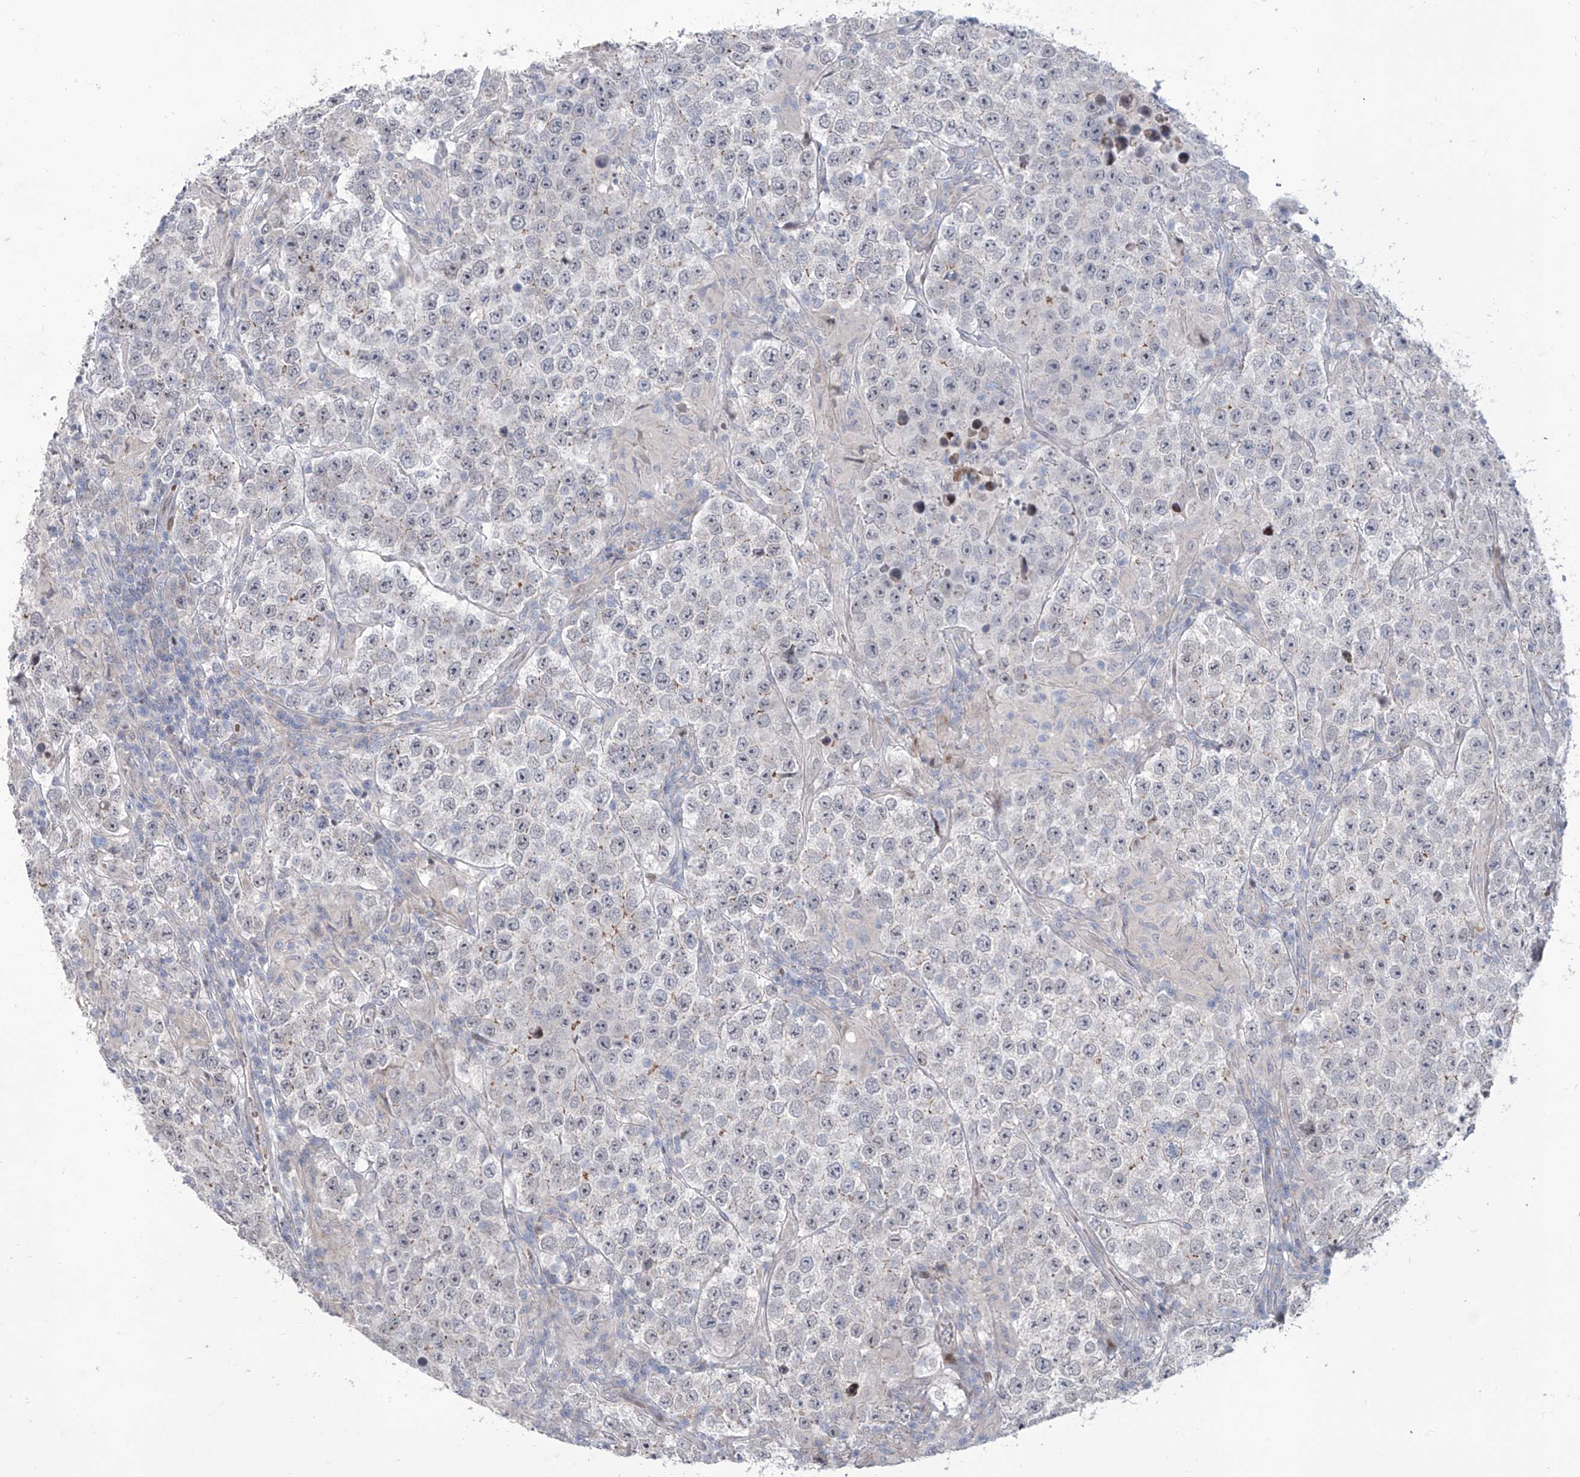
{"staining": {"intensity": "negative", "quantity": "none", "location": "none"}, "tissue": "testis cancer", "cell_type": "Tumor cells", "image_type": "cancer", "snomed": [{"axis": "morphology", "description": "Normal tissue, NOS"}, {"axis": "morphology", "description": "Urothelial carcinoma, High grade"}, {"axis": "morphology", "description": "Seminoma, NOS"}, {"axis": "morphology", "description": "Carcinoma, Embryonal, NOS"}, {"axis": "topography", "description": "Urinary bladder"}, {"axis": "topography", "description": "Testis"}], "caption": "A histopathology image of human testis cancer (embryonal carcinoma) is negative for staining in tumor cells.", "gene": "LRRC1", "patient": {"sex": "male", "age": 41}}